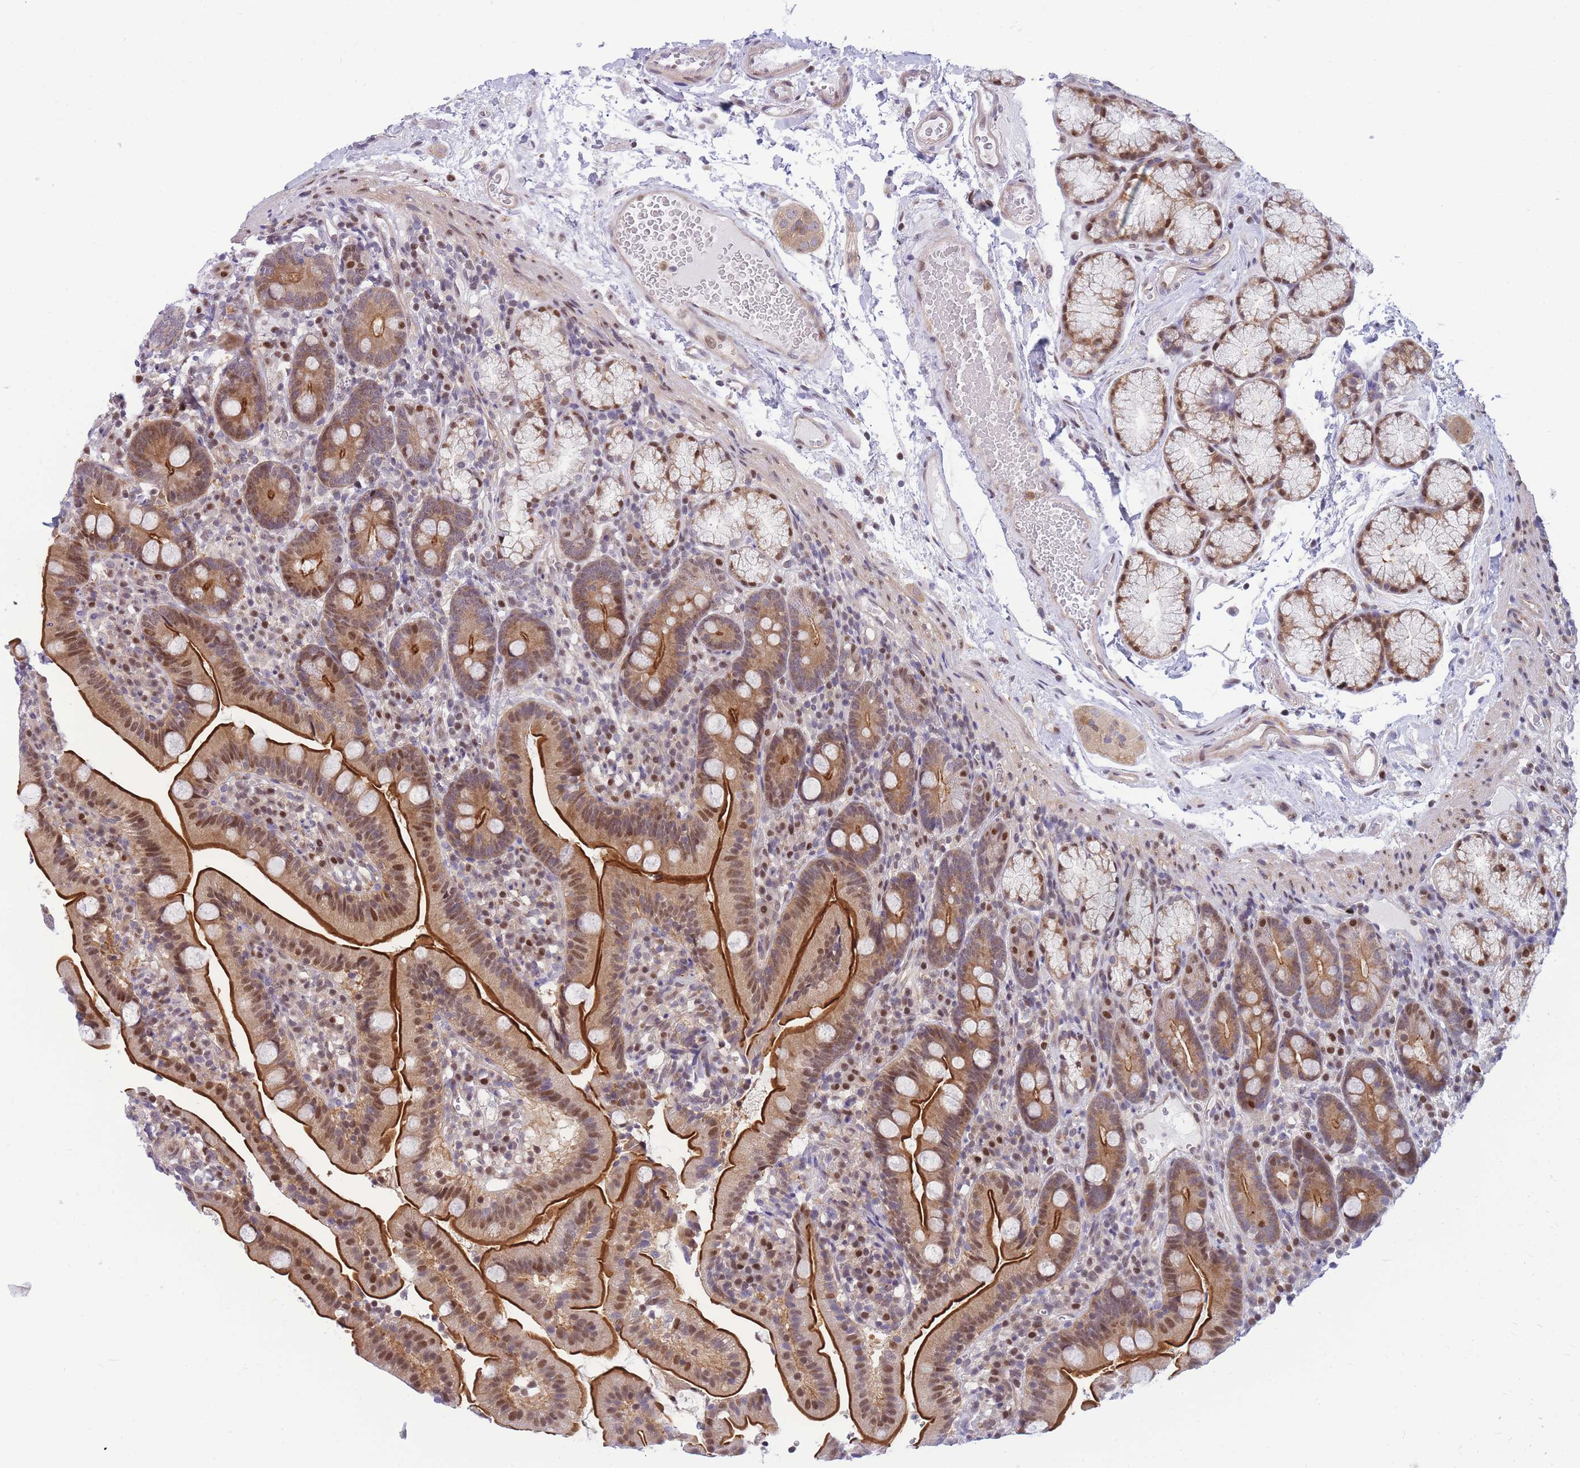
{"staining": {"intensity": "strong", "quantity": ">75%", "location": "cytoplasmic/membranous,nuclear"}, "tissue": "duodenum", "cell_type": "Glandular cells", "image_type": "normal", "snomed": [{"axis": "morphology", "description": "Normal tissue, NOS"}, {"axis": "topography", "description": "Duodenum"}], "caption": "Immunohistochemical staining of unremarkable human duodenum demonstrates strong cytoplasmic/membranous,nuclear protein expression in about >75% of glandular cells. The staining is performed using DAB (3,3'-diaminobenzidine) brown chromogen to label protein expression. The nuclei are counter-stained blue using hematoxylin.", "gene": "CRACD", "patient": {"sex": "female", "age": 67}}